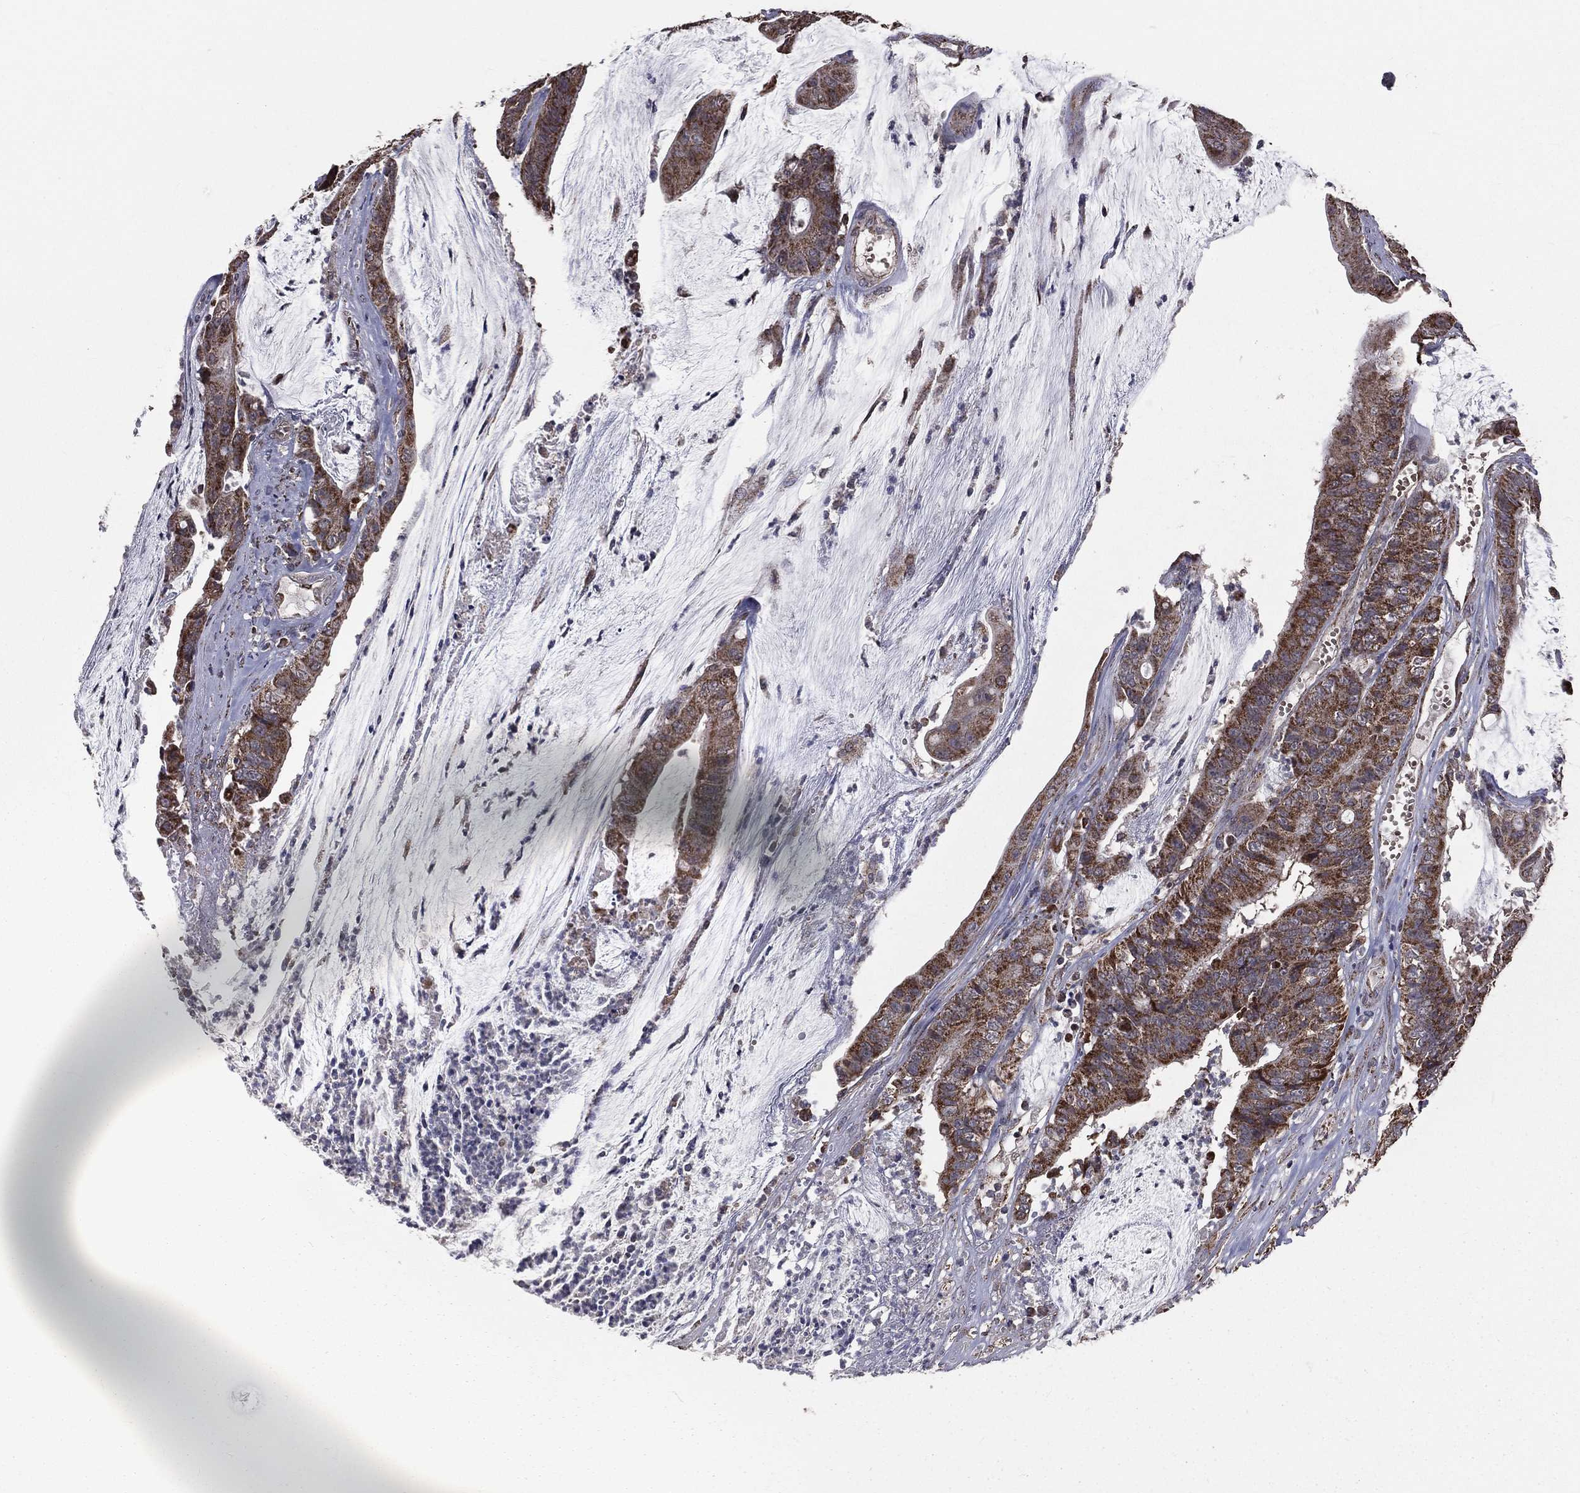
{"staining": {"intensity": "strong", "quantity": "25%-75%", "location": "cytoplasmic/membranous"}, "tissue": "colorectal cancer", "cell_type": "Tumor cells", "image_type": "cancer", "snomed": [{"axis": "morphology", "description": "Adenocarcinoma, NOS"}, {"axis": "topography", "description": "Colon"}], "caption": "The image demonstrates a brown stain indicating the presence of a protein in the cytoplasmic/membranous of tumor cells in adenocarcinoma (colorectal).", "gene": "MRPL46", "patient": {"sex": "female", "age": 69}}